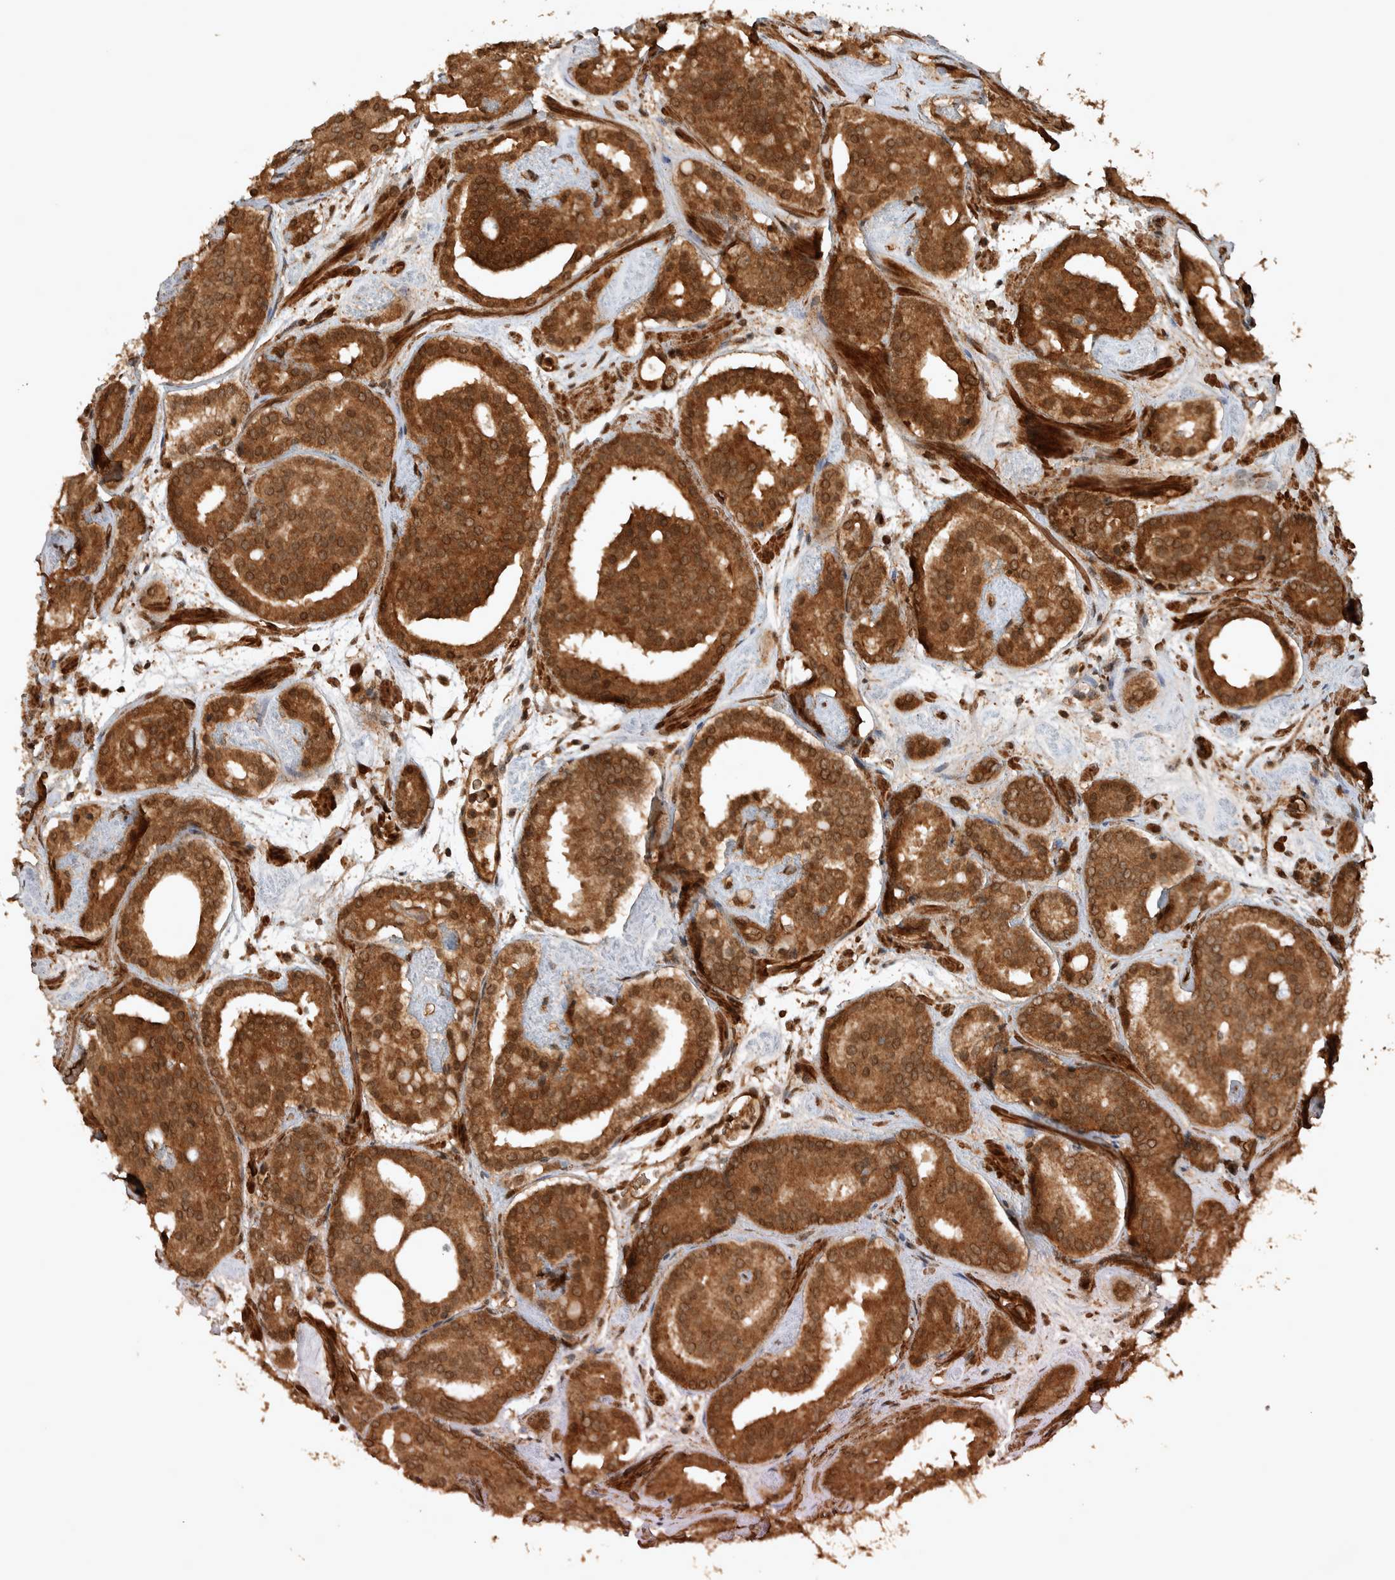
{"staining": {"intensity": "strong", "quantity": ">75%", "location": "cytoplasmic/membranous"}, "tissue": "prostate cancer", "cell_type": "Tumor cells", "image_type": "cancer", "snomed": [{"axis": "morphology", "description": "Adenocarcinoma, Low grade"}, {"axis": "topography", "description": "Prostate"}], "caption": "The micrograph shows immunohistochemical staining of prostate adenocarcinoma (low-grade). There is strong cytoplasmic/membranous expression is seen in about >75% of tumor cells. Nuclei are stained in blue.", "gene": "CNTROB", "patient": {"sex": "male", "age": 69}}